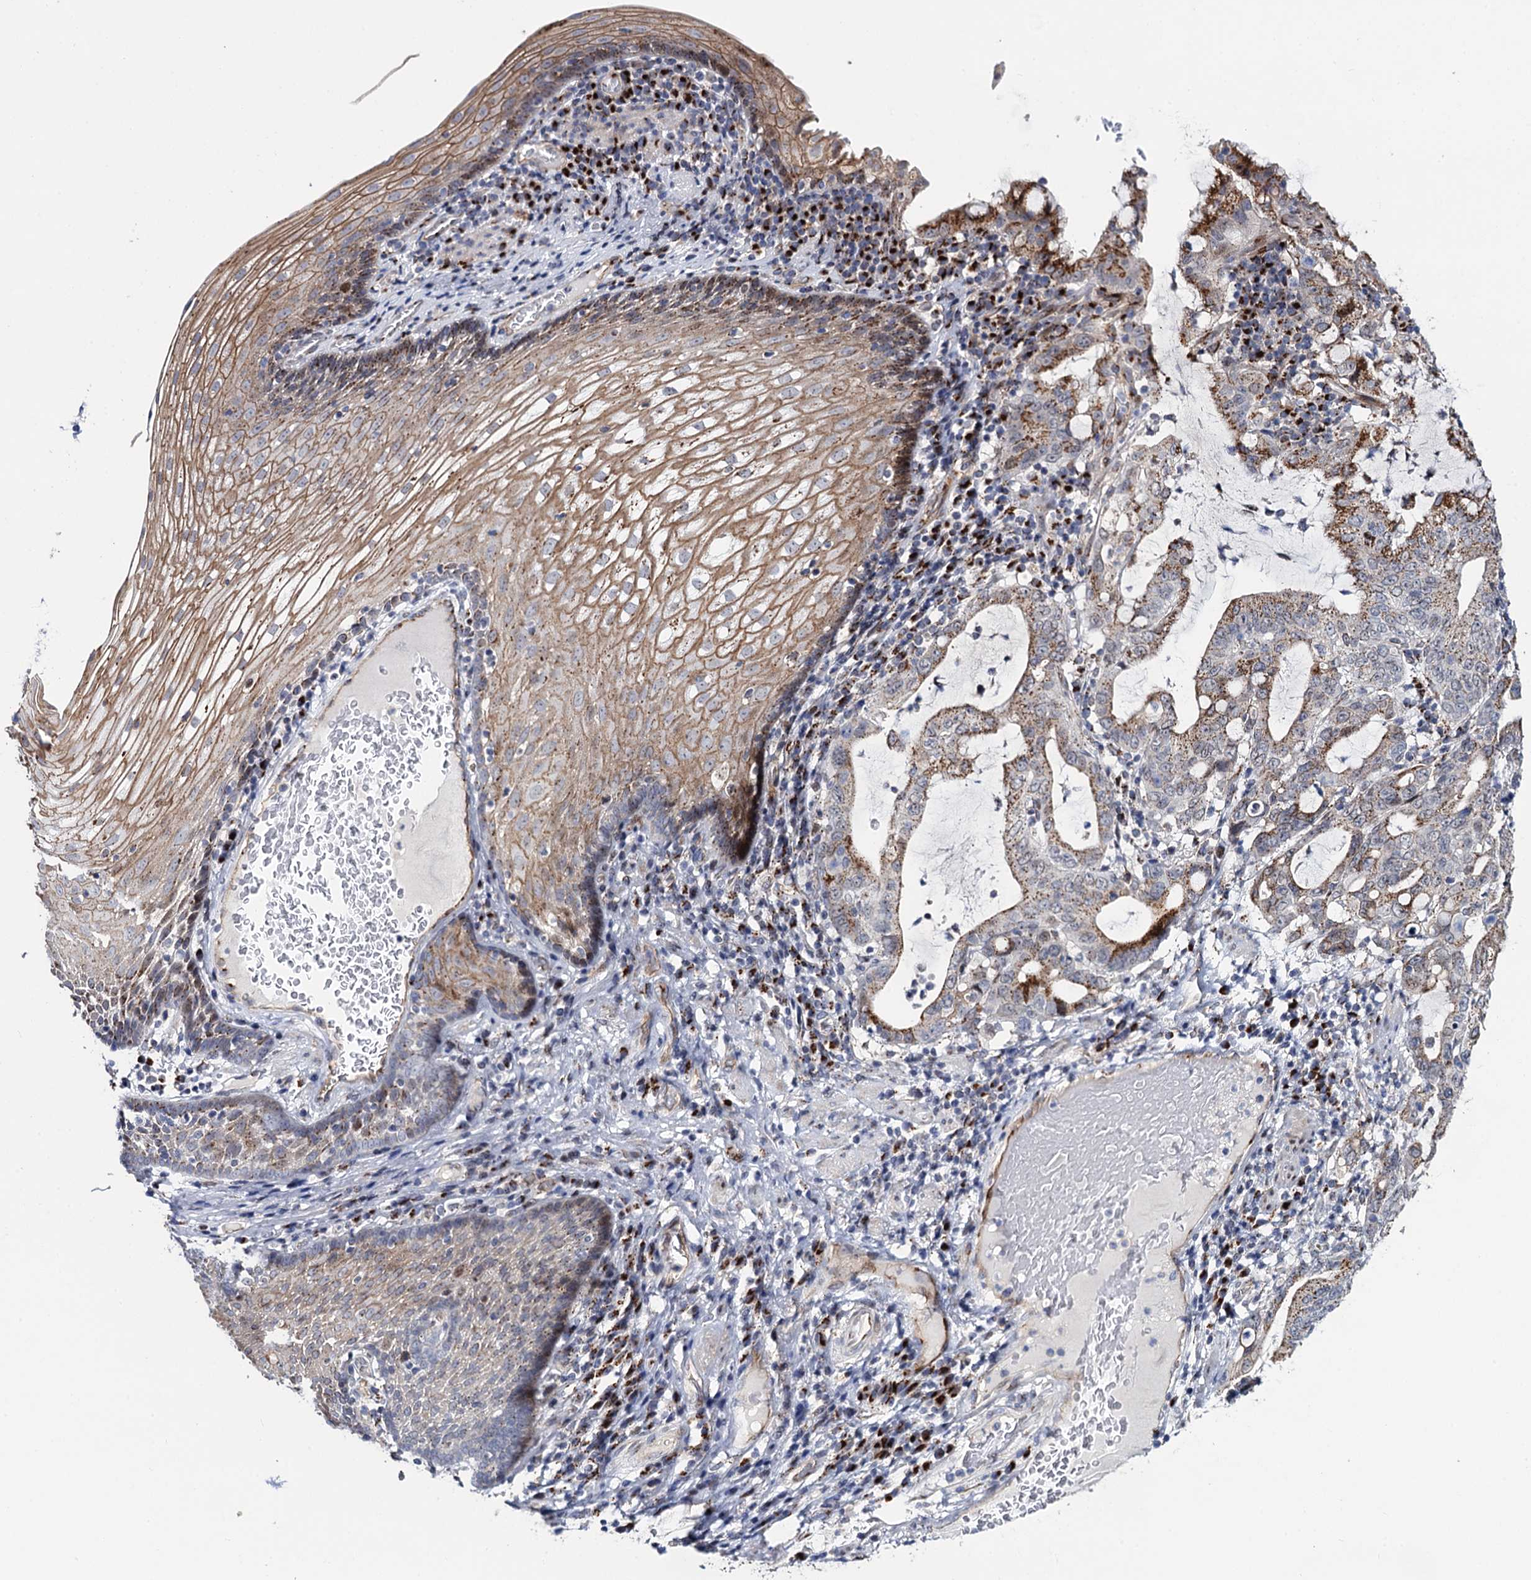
{"staining": {"intensity": "moderate", "quantity": ">75%", "location": "cytoplasmic/membranous"}, "tissue": "stomach cancer", "cell_type": "Tumor cells", "image_type": "cancer", "snomed": [{"axis": "morphology", "description": "Normal tissue, NOS"}, {"axis": "morphology", "description": "Adenocarcinoma, NOS"}, {"axis": "topography", "description": "Esophagus"}, {"axis": "topography", "description": "Stomach, upper"}, {"axis": "topography", "description": "Peripheral nerve tissue"}], "caption": "Adenocarcinoma (stomach) stained for a protein (brown) reveals moderate cytoplasmic/membranous positive staining in approximately >75% of tumor cells.", "gene": "THAP2", "patient": {"sex": "male", "age": 62}}